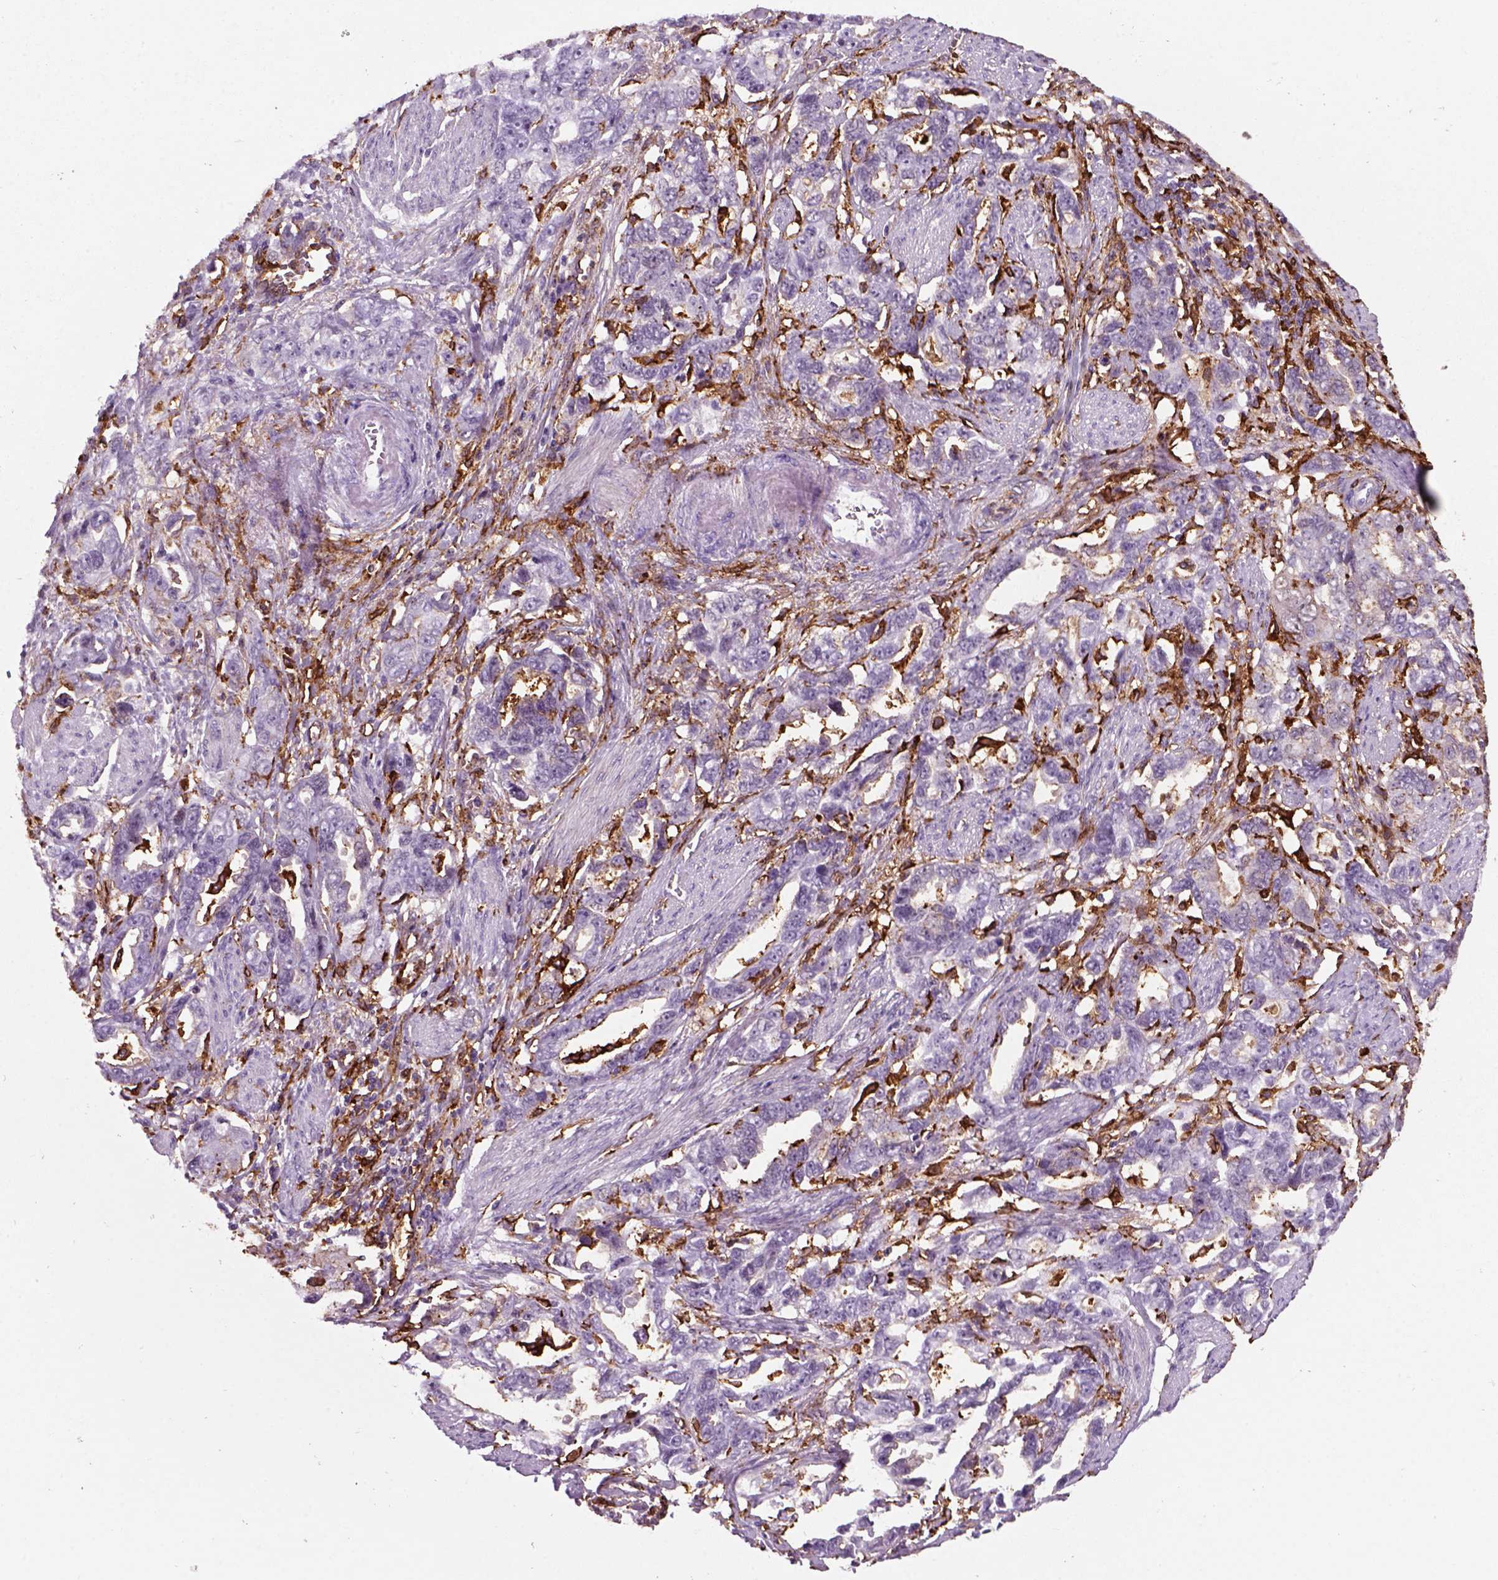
{"staining": {"intensity": "negative", "quantity": "none", "location": "none"}, "tissue": "ovarian cancer", "cell_type": "Tumor cells", "image_type": "cancer", "snomed": [{"axis": "morphology", "description": "Cystadenocarcinoma, serous, NOS"}, {"axis": "topography", "description": "Ovary"}], "caption": "Immunohistochemistry of ovarian serous cystadenocarcinoma reveals no staining in tumor cells.", "gene": "MARCKS", "patient": {"sex": "female", "age": 51}}